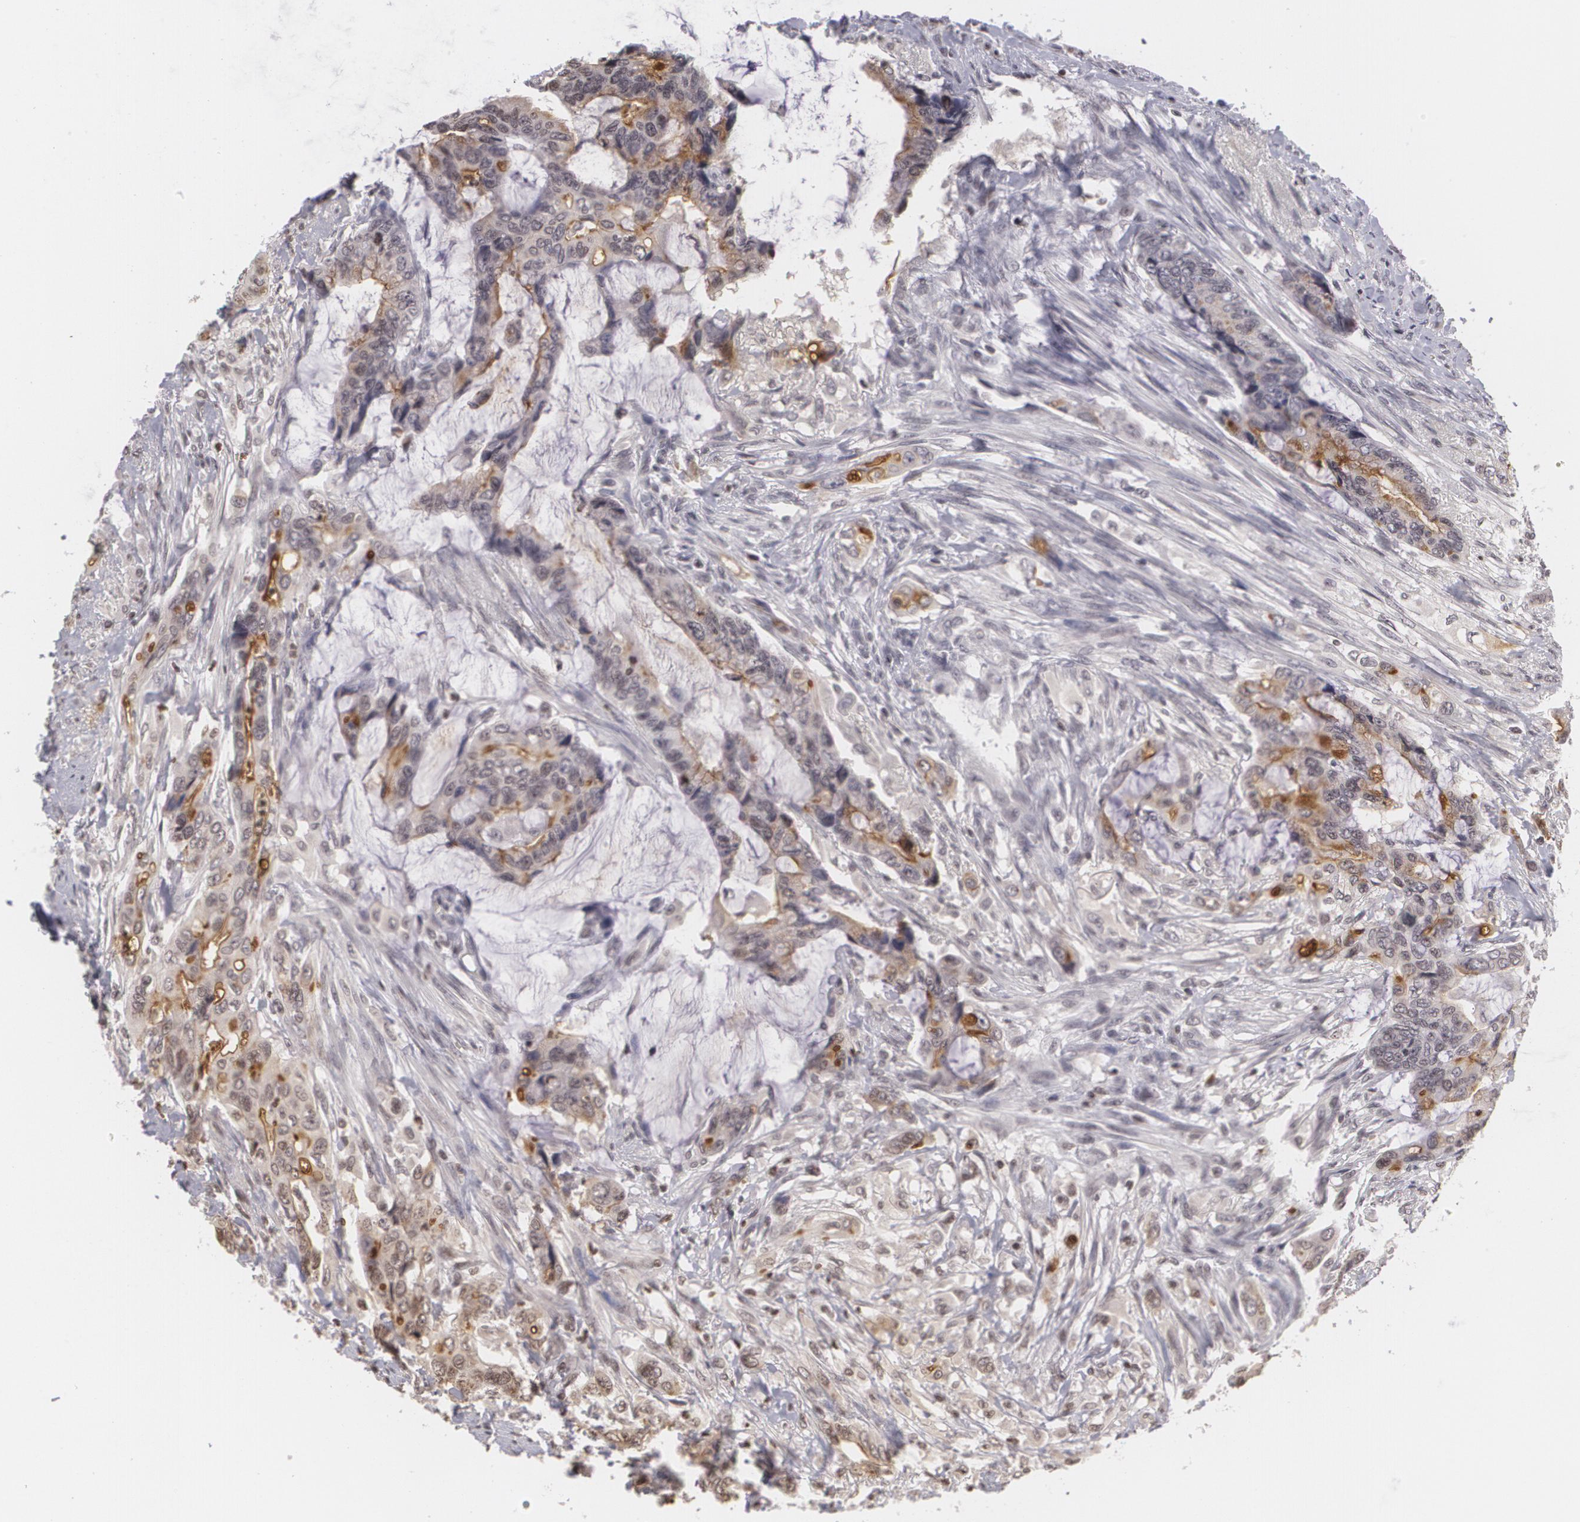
{"staining": {"intensity": "moderate", "quantity": "25%-75%", "location": "cytoplasmic/membranous"}, "tissue": "colorectal cancer", "cell_type": "Tumor cells", "image_type": "cancer", "snomed": [{"axis": "morphology", "description": "Adenocarcinoma, NOS"}, {"axis": "topography", "description": "Rectum"}], "caption": "Protein expression analysis of human colorectal cancer (adenocarcinoma) reveals moderate cytoplasmic/membranous staining in about 25%-75% of tumor cells.", "gene": "MUC1", "patient": {"sex": "female", "age": 59}}